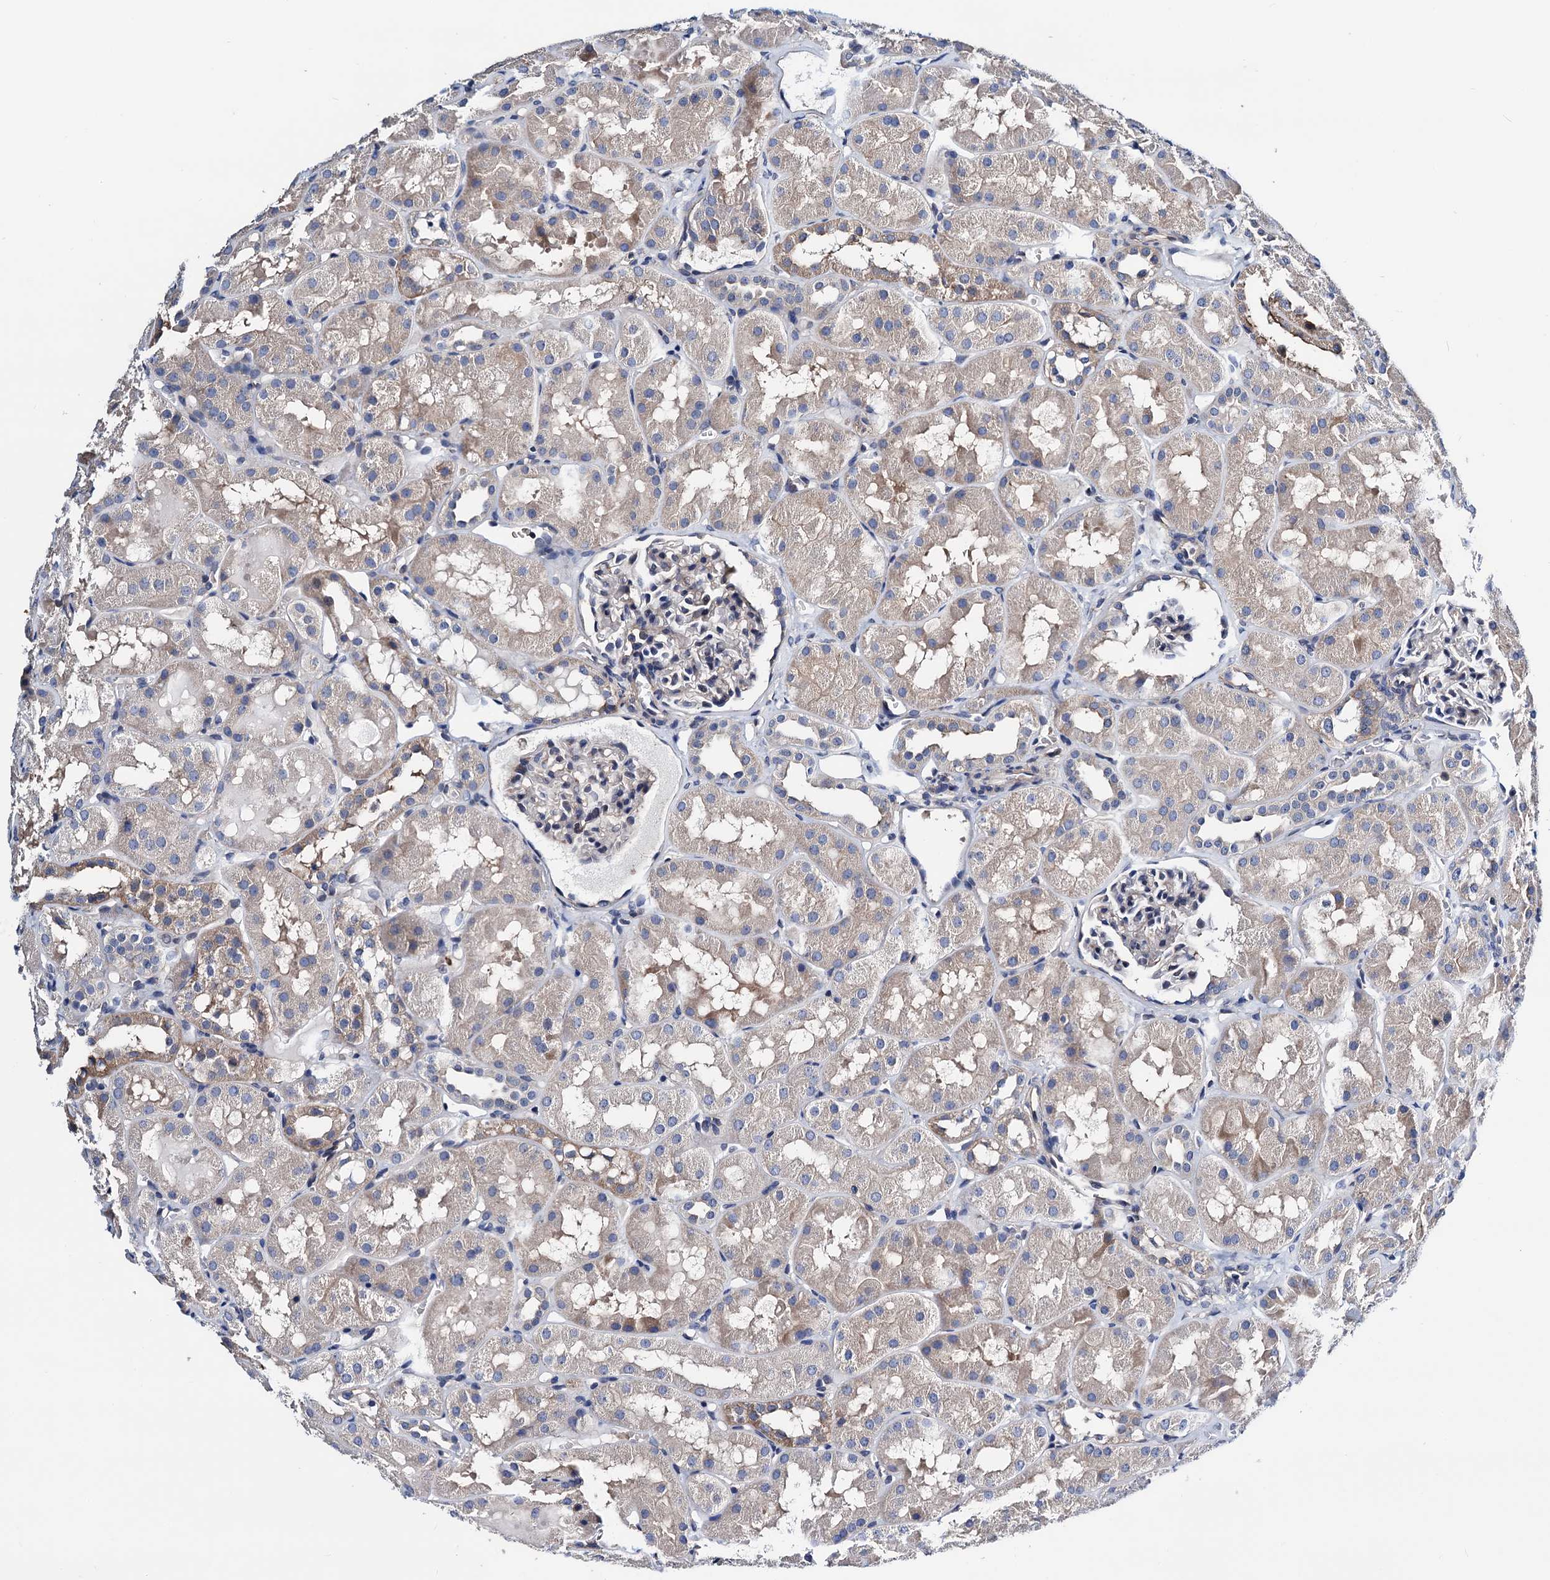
{"staining": {"intensity": "negative", "quantity": "none", "location": "none"}, "tissue": "kidney", "cell_type": "Cells in glomeruli", "image_type": "normal", "snomed": [{"axis": "morphology", "description": "Normal tissue, NOS"}, {"axis": "topography", "description": "Kidney"}, {"axis": "topography", "description": "Urinary bladder"}], "caption": "DAB immunohistochemical staining of normal human kidney demonstrates no significant staining in cells in glomeruli. (IHC, brightfield microscopy, high magnification).", "gene": "GCOM1", "patient": {"sex": "male", "age": 16}}